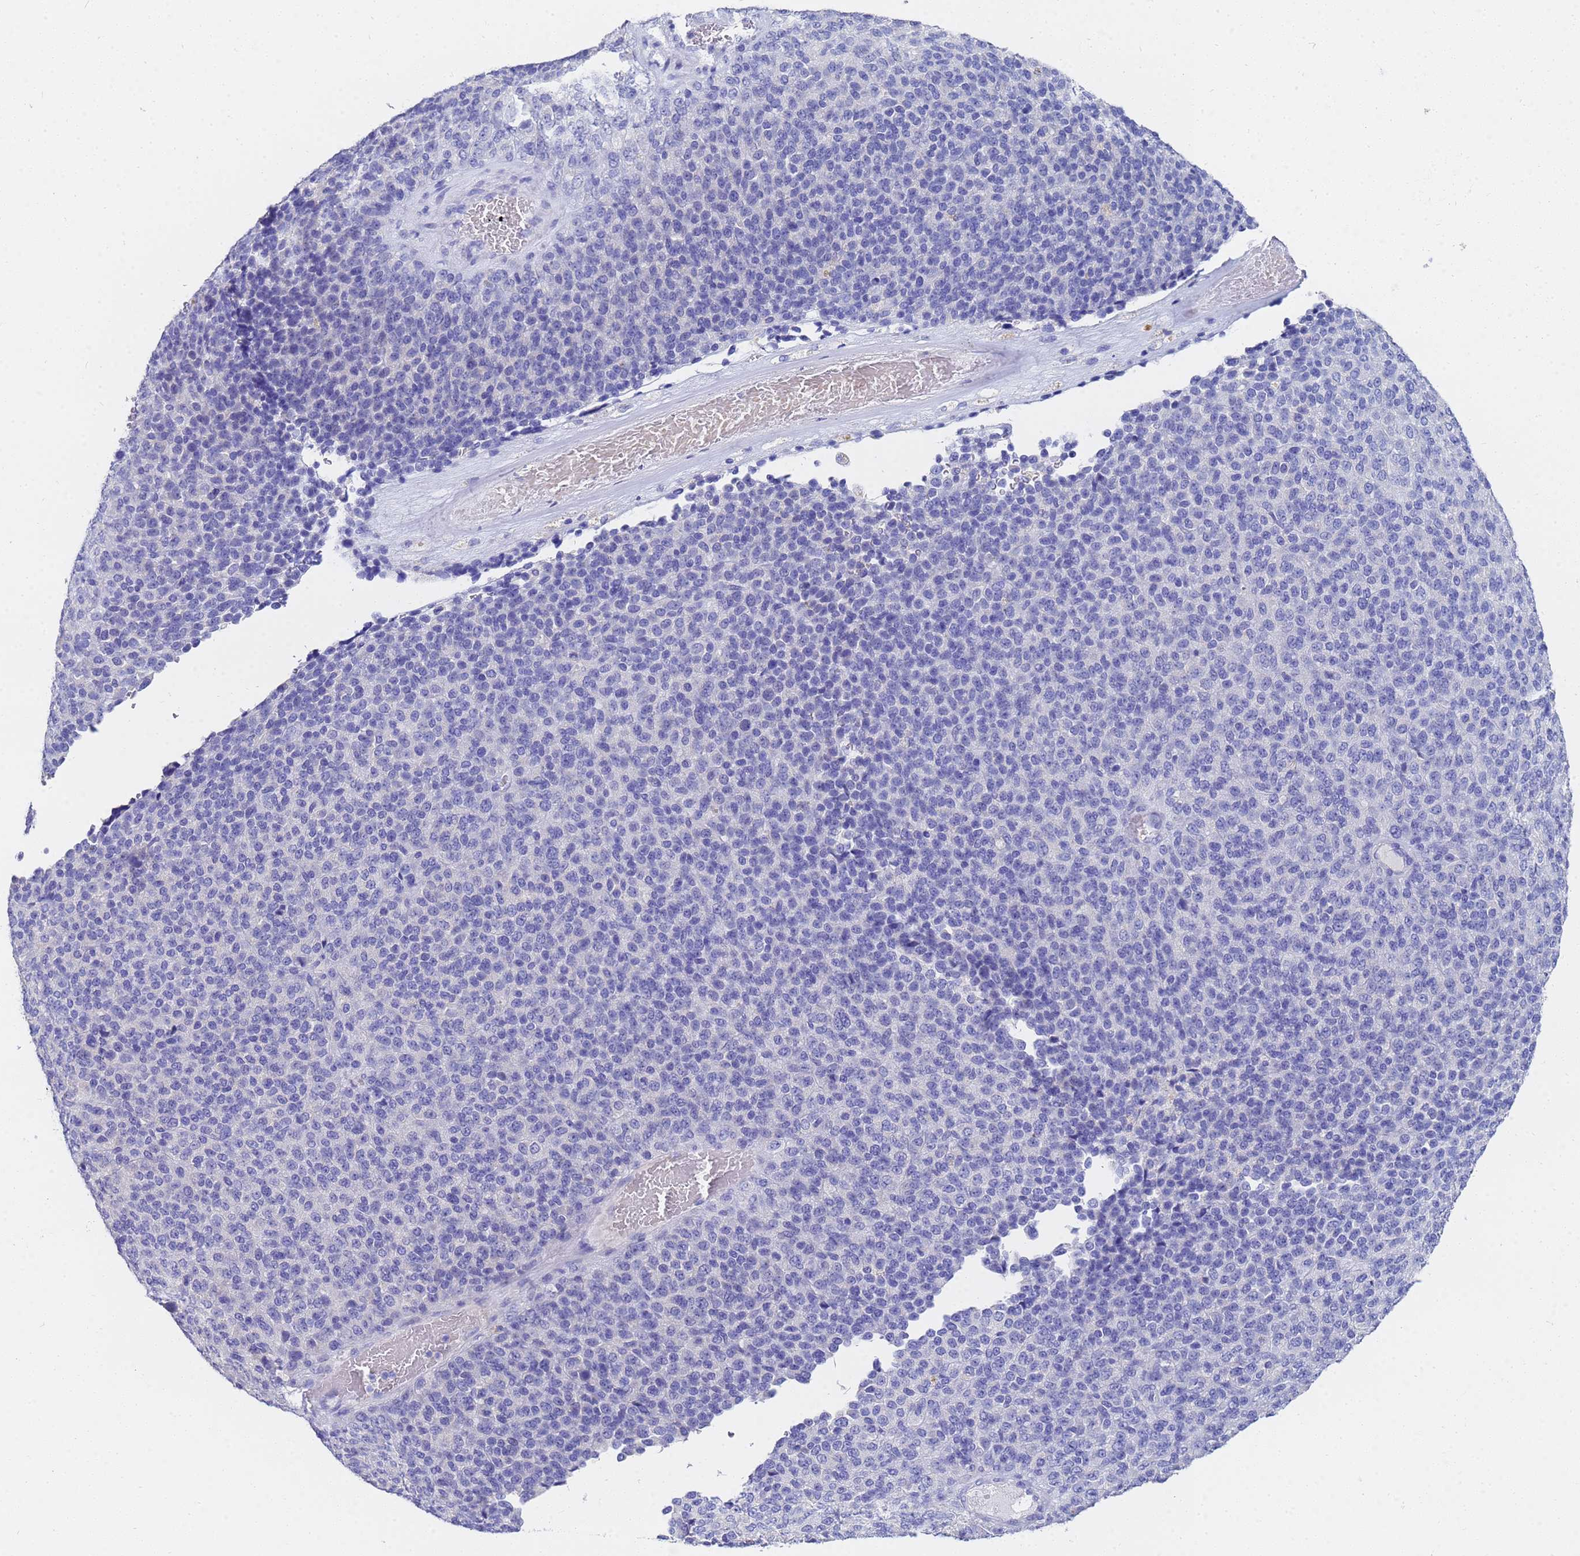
{"staining": {"intensity": "negative", "quantity": "none", "location": "none"}, "tissue": "melanoma", "cell_type": "Tumor cells", "image_type": "cancer", "snomed": [{"axis": "morphology", "description": "Malignant melanoma, Metastatic site"}, {"axis": "topography", "description": "Brain"}], "caption": "Protein analysis of melanoma reveals no significant positivity in tumor cells.", "gene": "C2orf72", "patient": {"sex": "female", "age": 56}}